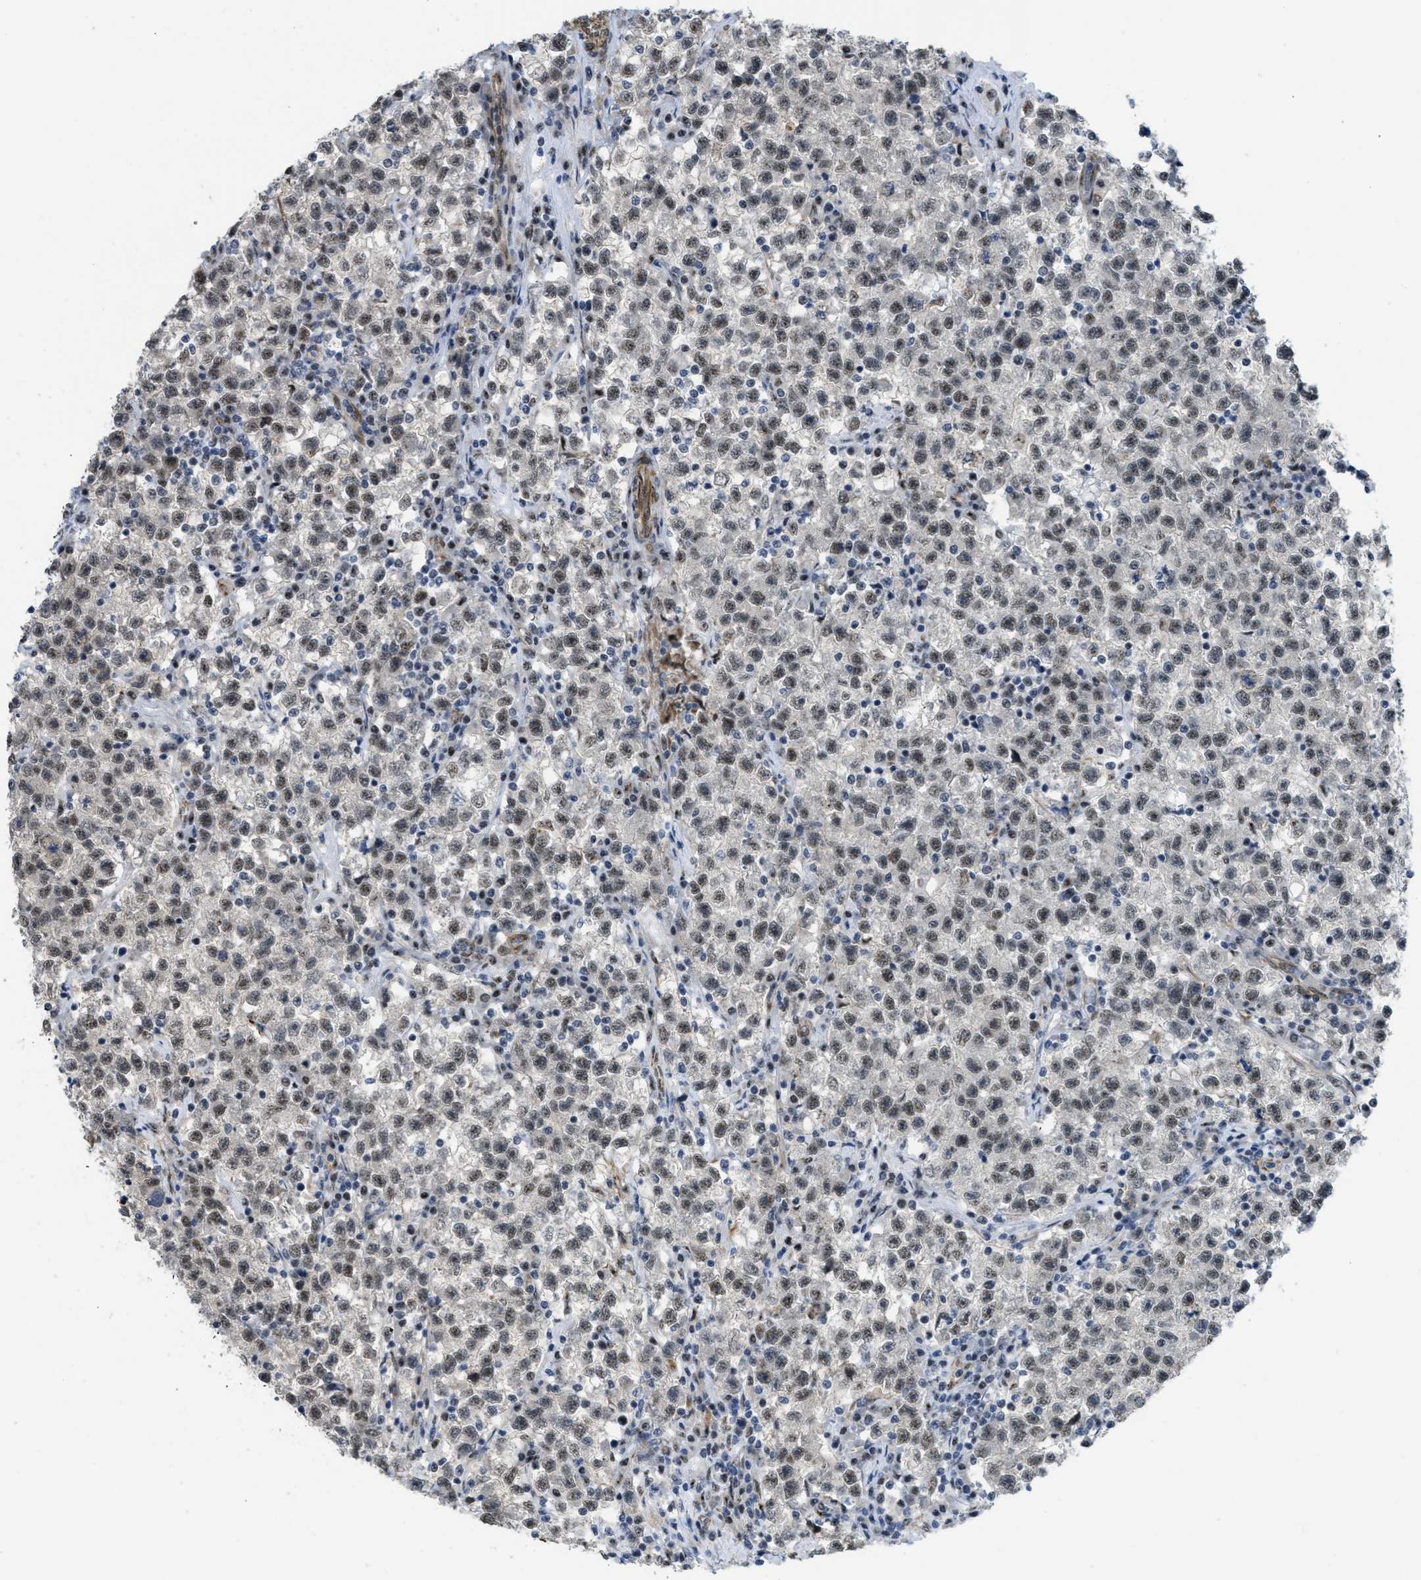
{"staining": {"intensity": "moderate", "quantity": ">75%", "location": "nuclear"}, "tissue": "testis cancer", "cell_type": "Tumor cells", "image_type": "cancer", "snomed": [{"axis": "morphology", "description": "Seminoma, NOS"}, {"axis": "topography", "description": "Testis"}], "caption": "Testis cancer (seminoma) stained for a protein shows moderate nuclear positivity in tumor cells.", "gene": "LRRC8B", "patient": {"sex": "male", "age": 22}}